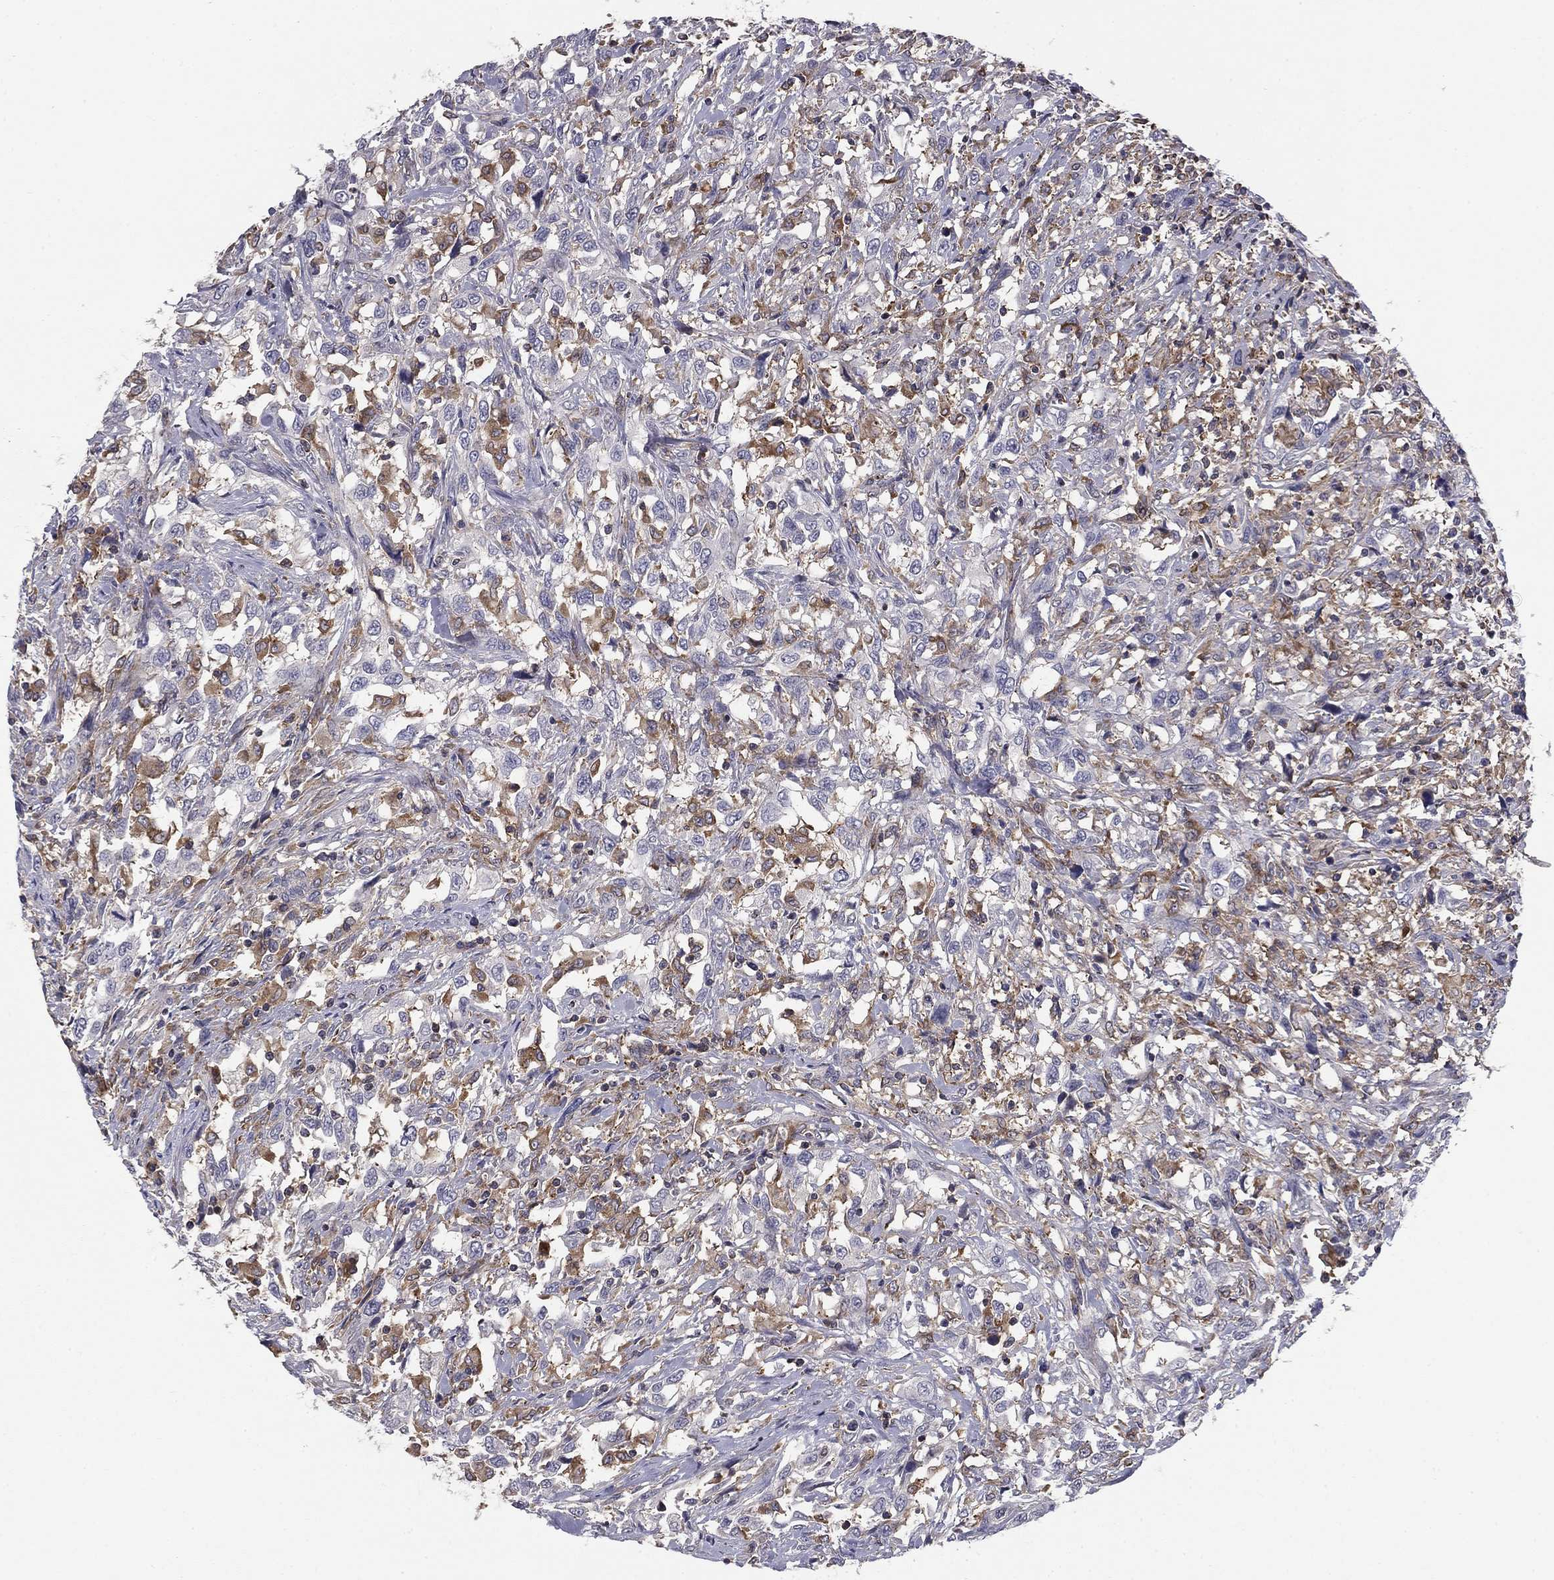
{"staining": {"intensity": "negative", "quantity": "none", "location": "none"}, "tissue": "urothelial cancer", "cell_type": "Tumor cells", "image_type": "cancer", "snomed": [{"axis": "morphology", "description": "Urothelial carcinoma, NOS"}, {"axis": "morphology", "description": "Urothelial carcinoma, High grade"}, {"axis": "topography", "description": "Urinary bladder"}], "caption": "Immunohistochemical staining of urothelial cancer shows no significant positivity in tumor cells.", "gene": "PLCB2", "patient": {"sex": "female", "age": 64}}